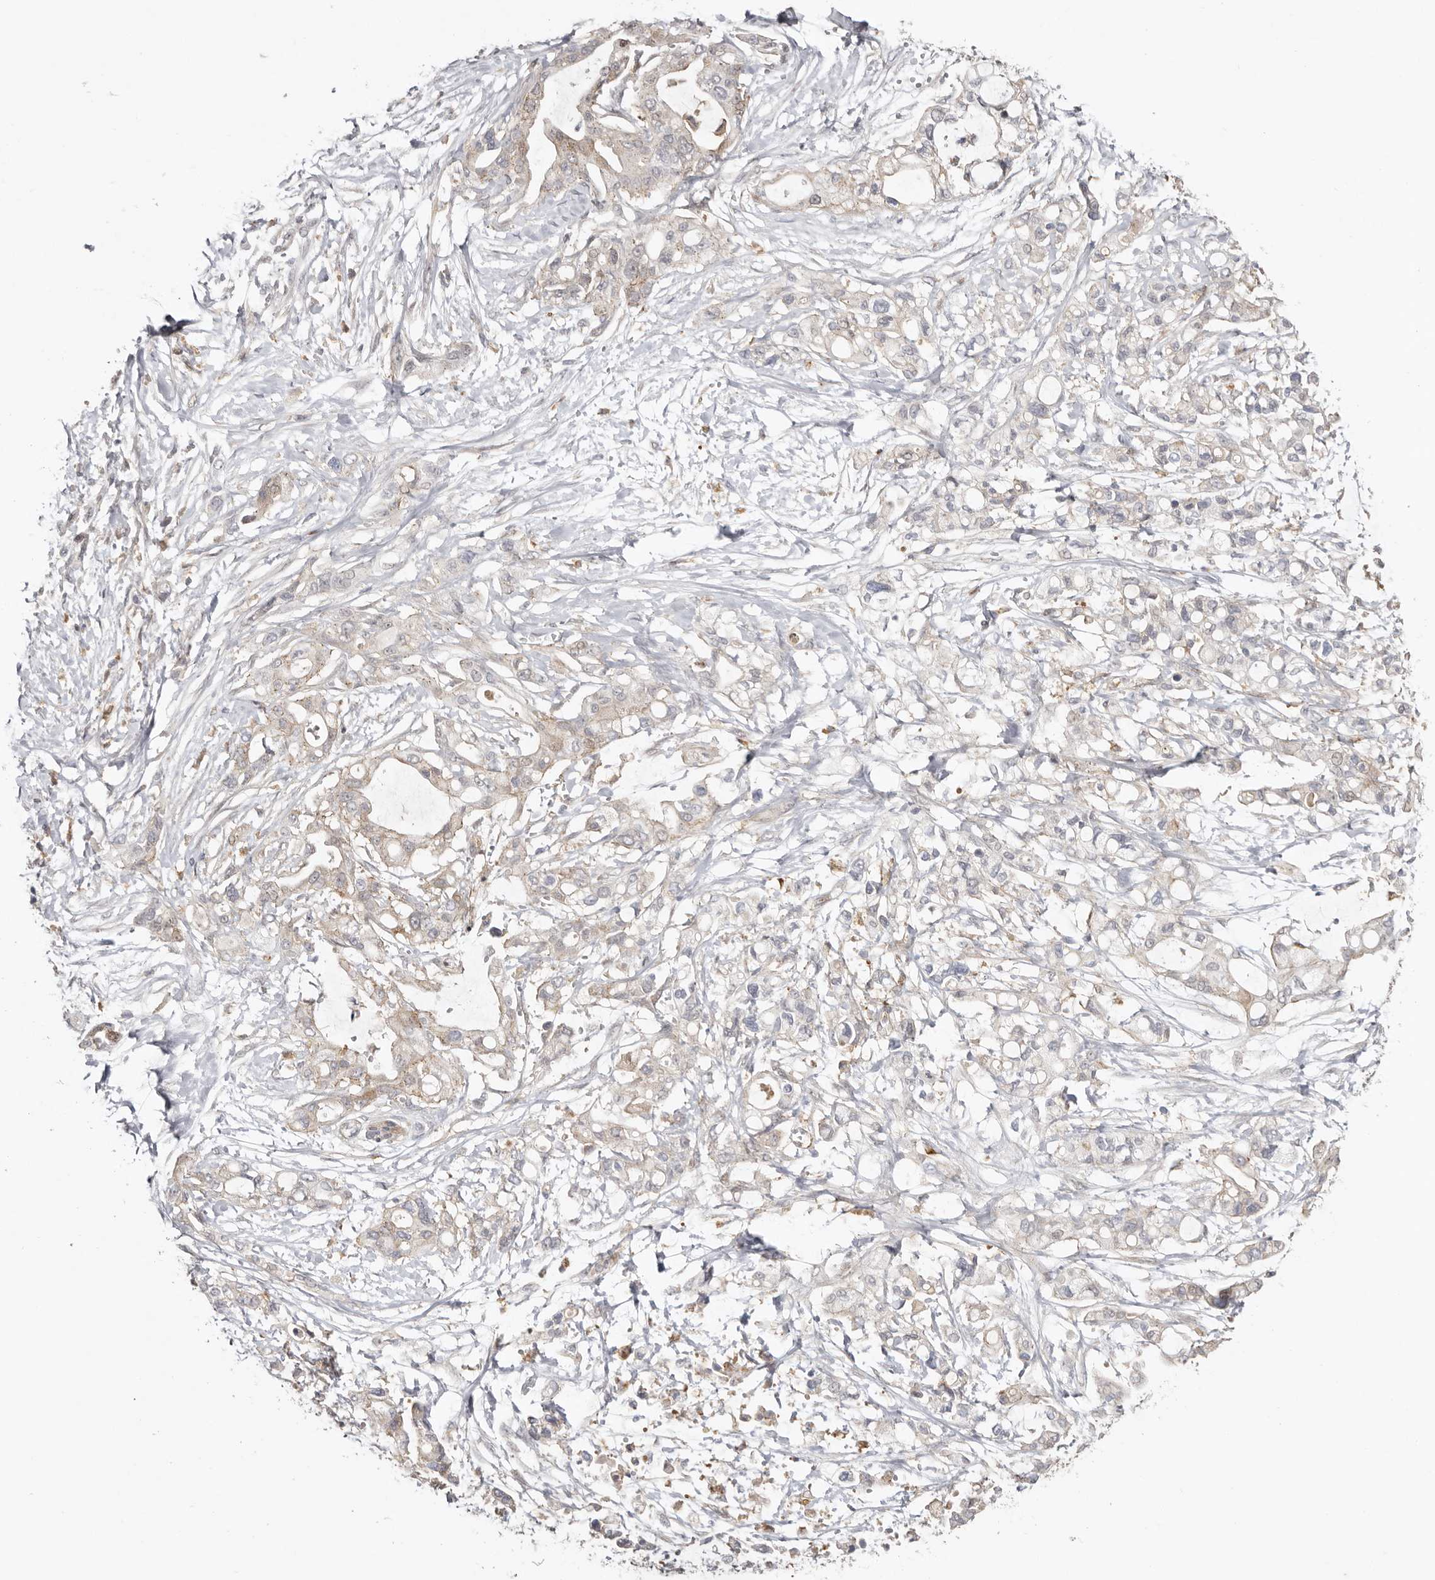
{"staining": {"intensity": "weak", "quantity": "<25%", "location": "cytoplasmic/membranous"}, "tissue": "pancreatic cancer", "cell_type": "Tumor cells", "image_type": "cancer", "snomed": [{"axis": "morphology", "description": "Adenocarcinoma, NOS"}, {"axis": "topography", "description": "Pancreas"}], "caption": "High magnification brightfield microscopy of adenocarcinoma (pancreatic) stained with DAB (brown) and counterstained with hematoxylin (blue): tumor cells show no significant expression. (DAB immunohistochemistry (IHC), high magnification).", "gene": "MSRB2", "patient": {"sex": "male", "age": 68}}